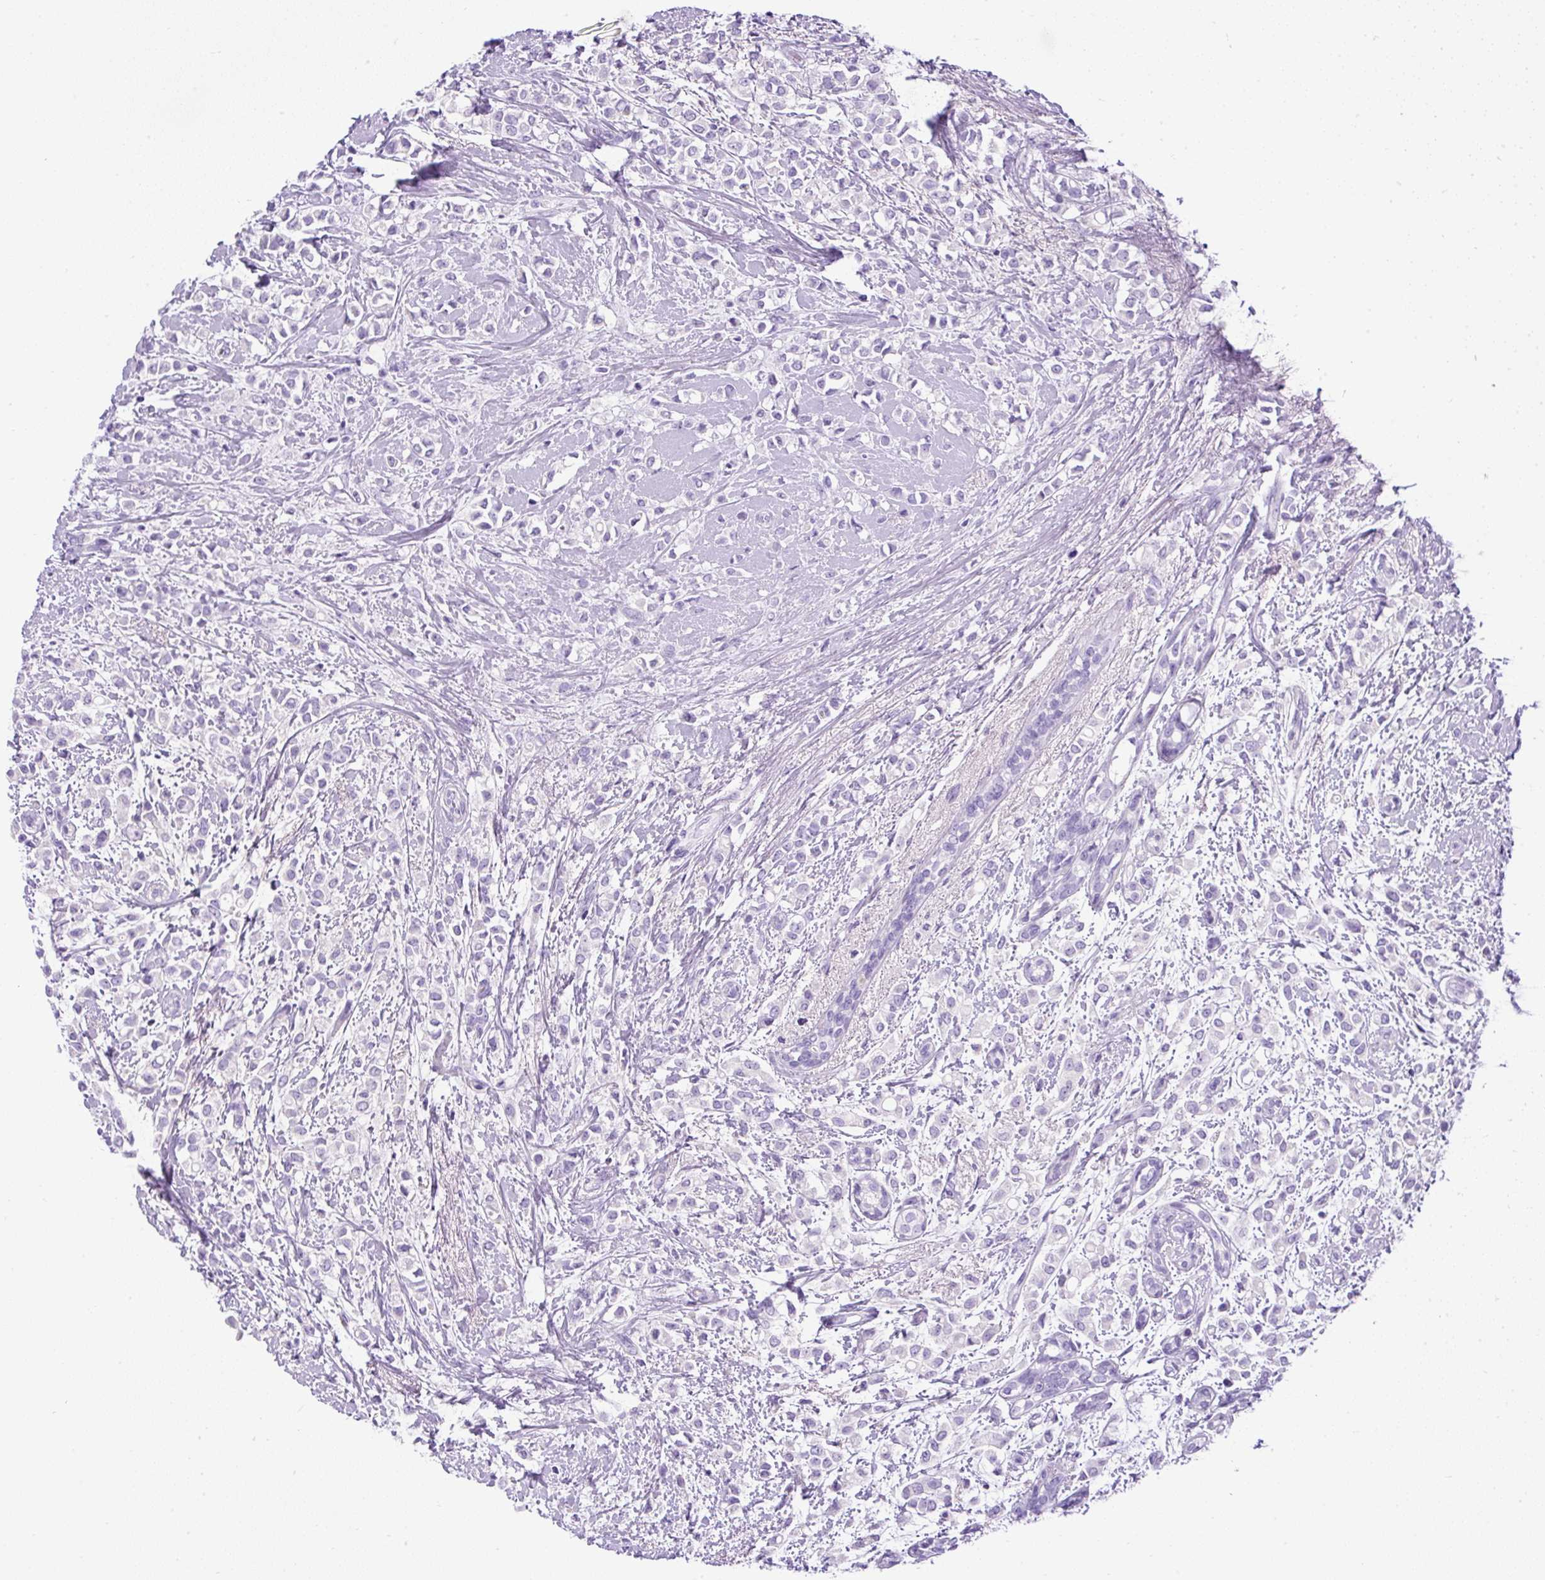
{"staining": {"intensity": "negative", "quantity": "none", "location": "none"}, "tissue": "breast cancer", "cell_type": "Tumor cells", "image_type": "cancer", "snomed": [{"axis": "morphology", "description": "Lobular carcinoma"}, {"axis": "topography", "description": "Breast"}], "caption": "DAB (3,3'-diaminobenzidine) immunohistochemical staining of breast lobular carcinoma reveals no significant staining in tumor cells.", "gene": "UPP1", "patient": {"sex": "female", "age": 68}}